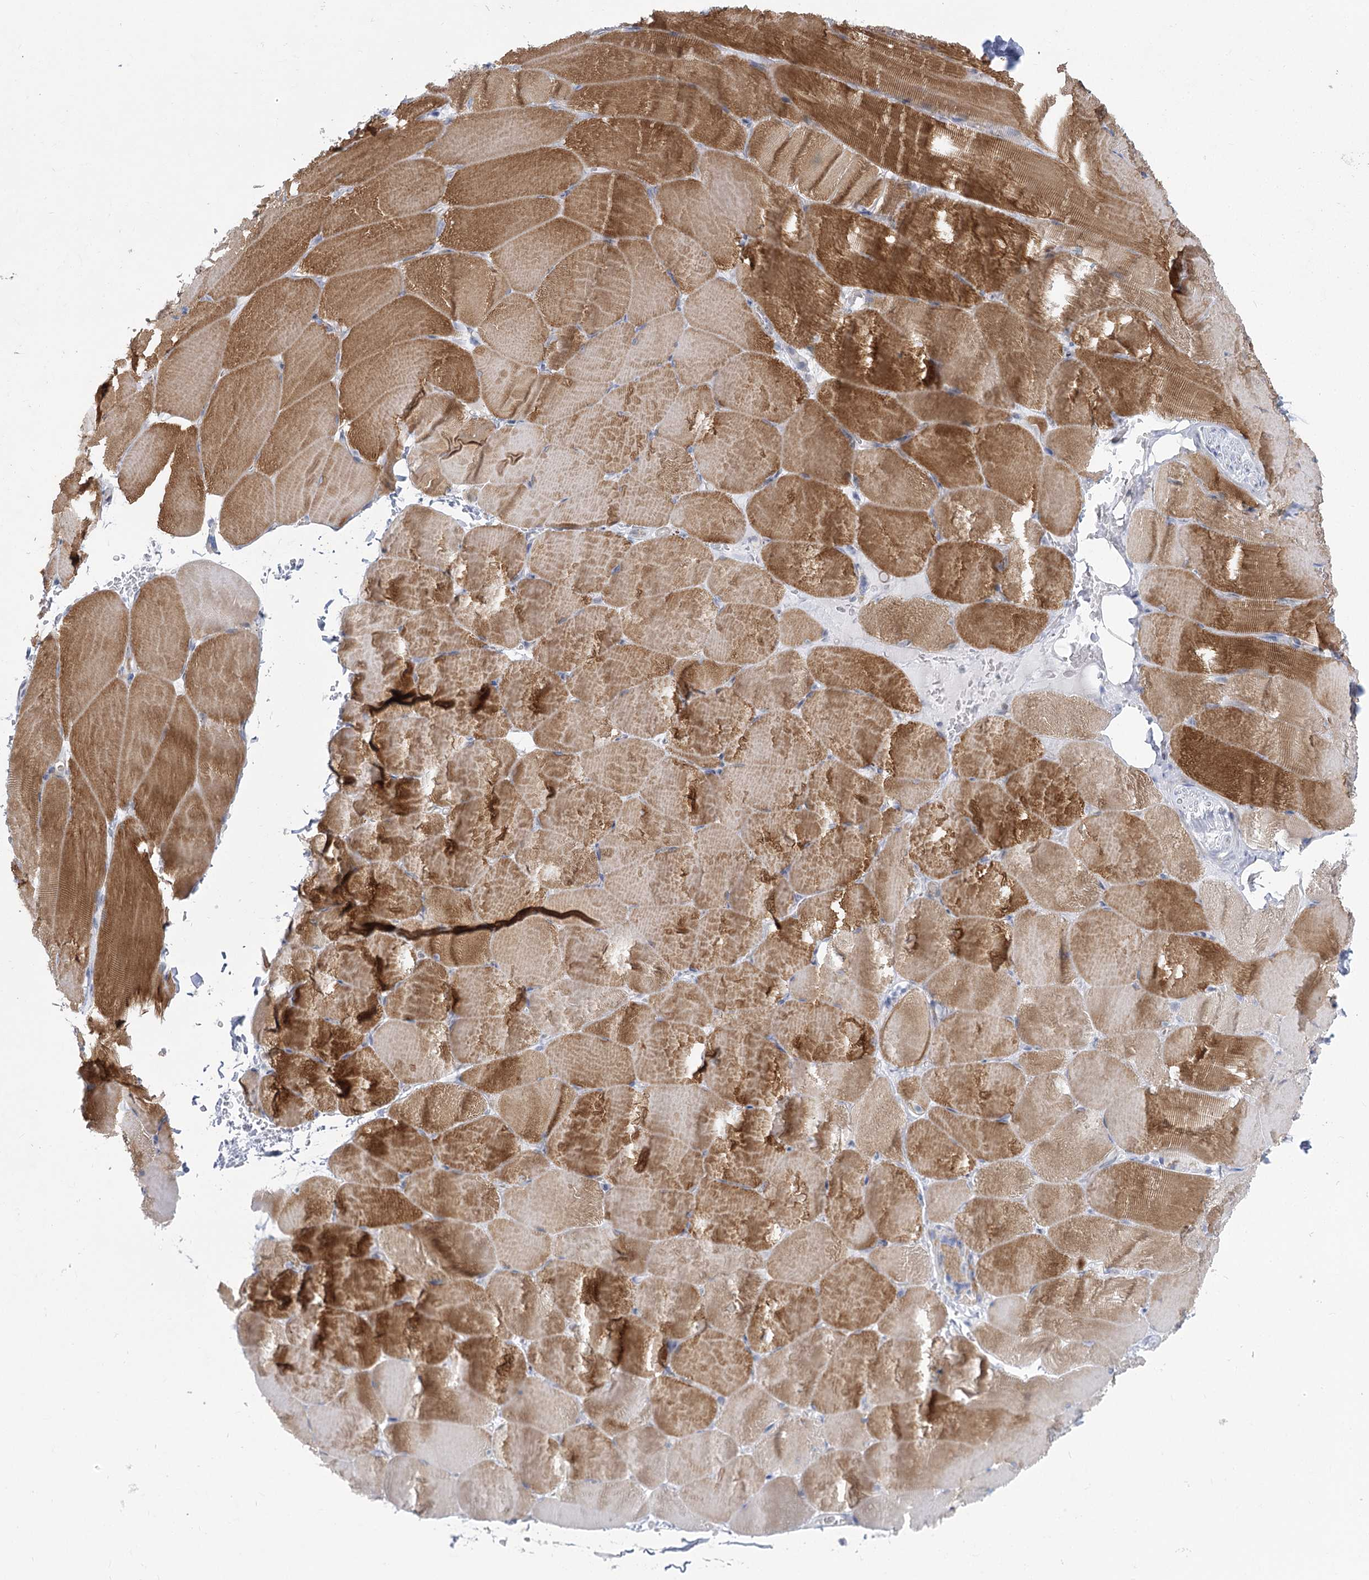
{"staining": {"intensity": "moderate", "quantity": ">75%", "location": "cytoplasmic/membranous"}, "tissue": "skeletal muscle", "cell_type": "Myocytes", "image_type": "normal", "snomed": [{"axis": "morphology", "description": "Normal tissue, NOS"}, {"axis": "topography", "description": "Skeletal muscle"}, {"axis": "topography", "description": "Parathyroid gland"}], "caption": "IHC image of unremarkable skeletal muscle: human skeletal muscle stained using immunohistochemistry exhibits medium levels of moderate protein expression localized specifically in the cytoplasmic/membranous of myocytes, appearing as a cytoplasmic/membranous brown color.", "gene": "ARSI", "patient": {"sex": "female", "age": 37}}